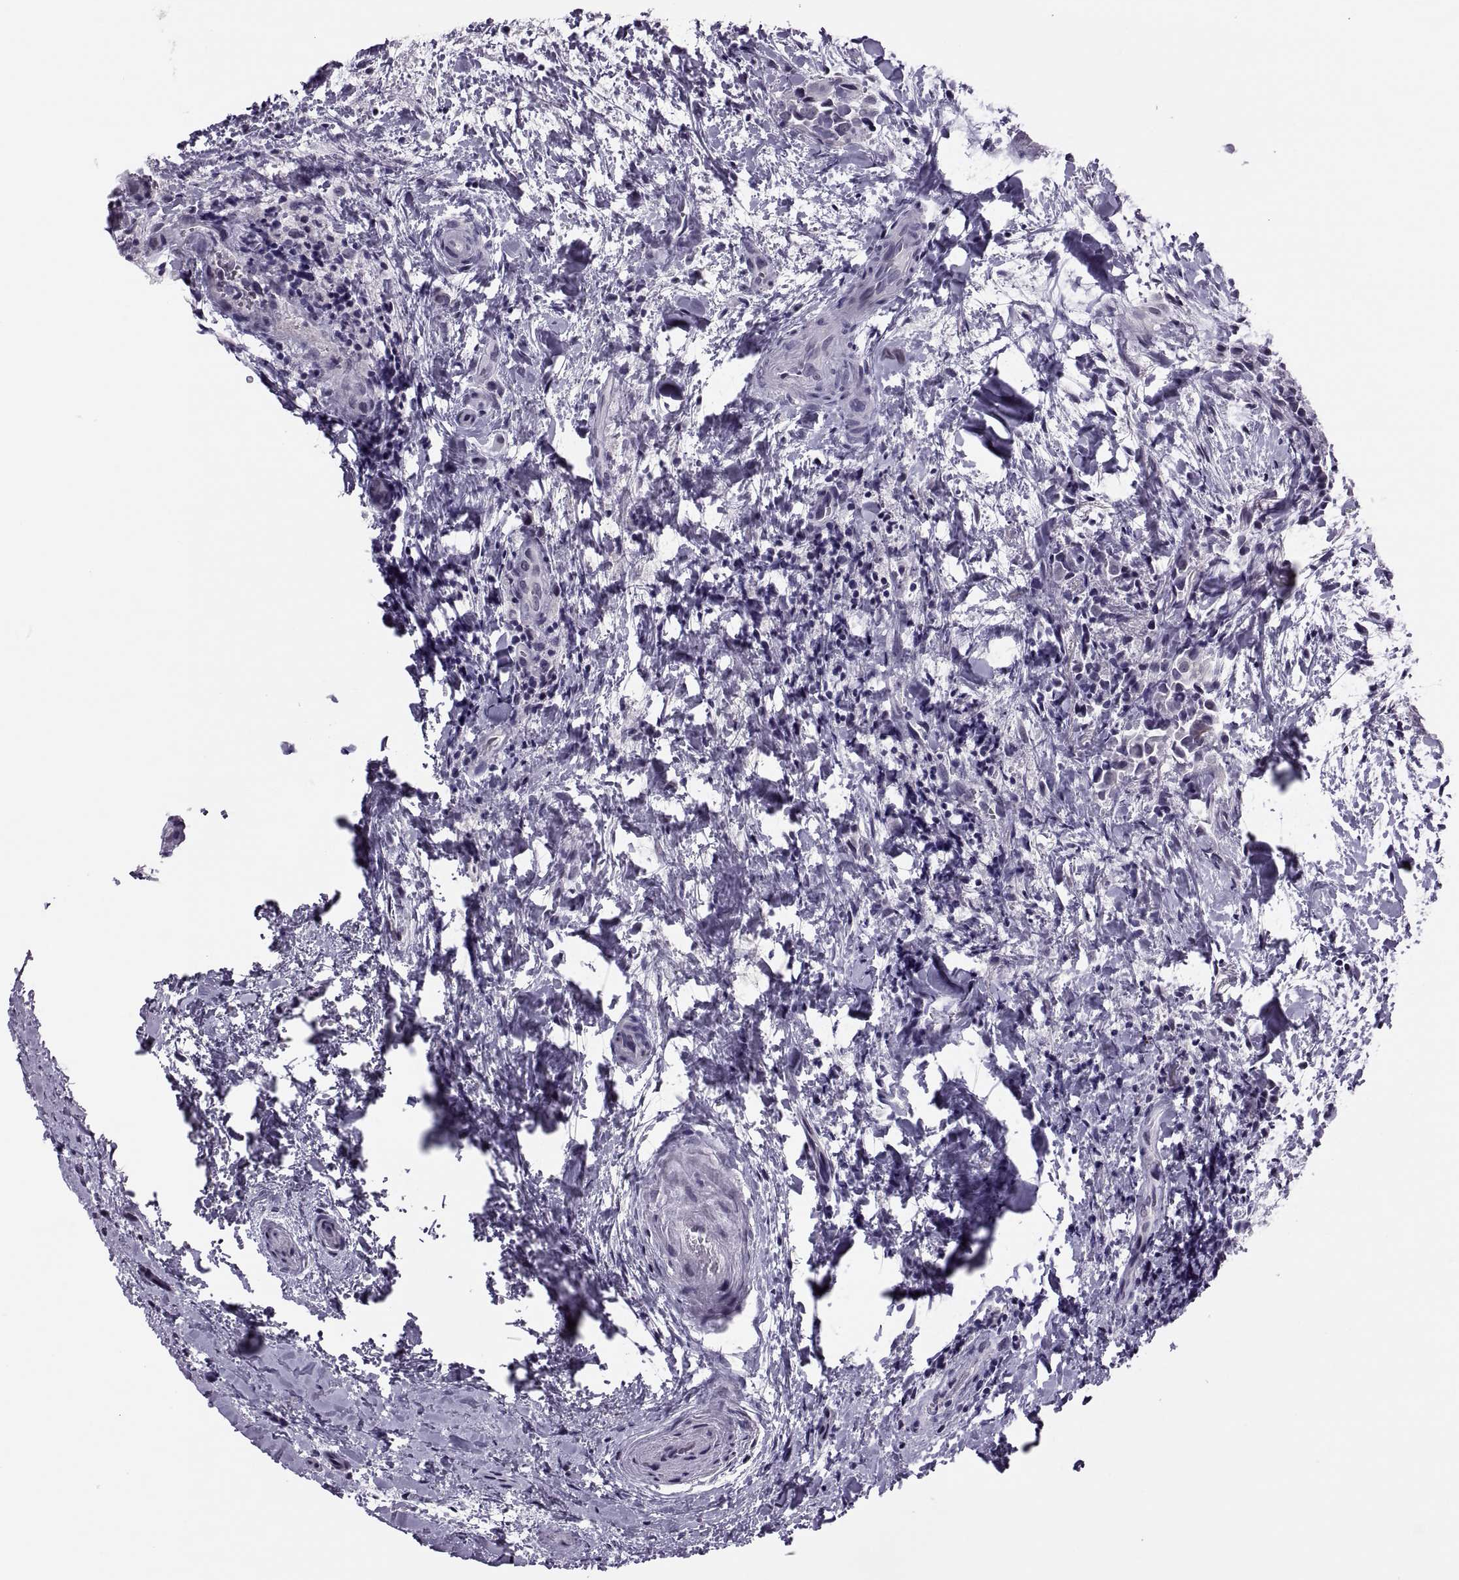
{"staining": {"intensity": "negative", "quantity": "none", "location": "none"}, "tissue": "thyroid cancer", "cell_type": "Tumor cells", "image_type": "cancer", "snomed": [{"axis": "morphology", "description": "Papillary adenocarcinoma, NOS"}, {"axis": "topography", "description": "Thyroid gland"}], "caption": "IHC of thyroid papillary adenocarcinoma exhibits no expression in tumor cells. Brightfield microscopy of IHC stained with DAB (3,3'-diaminobenzidine) (brown) and hematoxylin (blue), captured at high magnification.", "gene": "SYNGR4", "patient": {"sex": "male", "age": 61}}